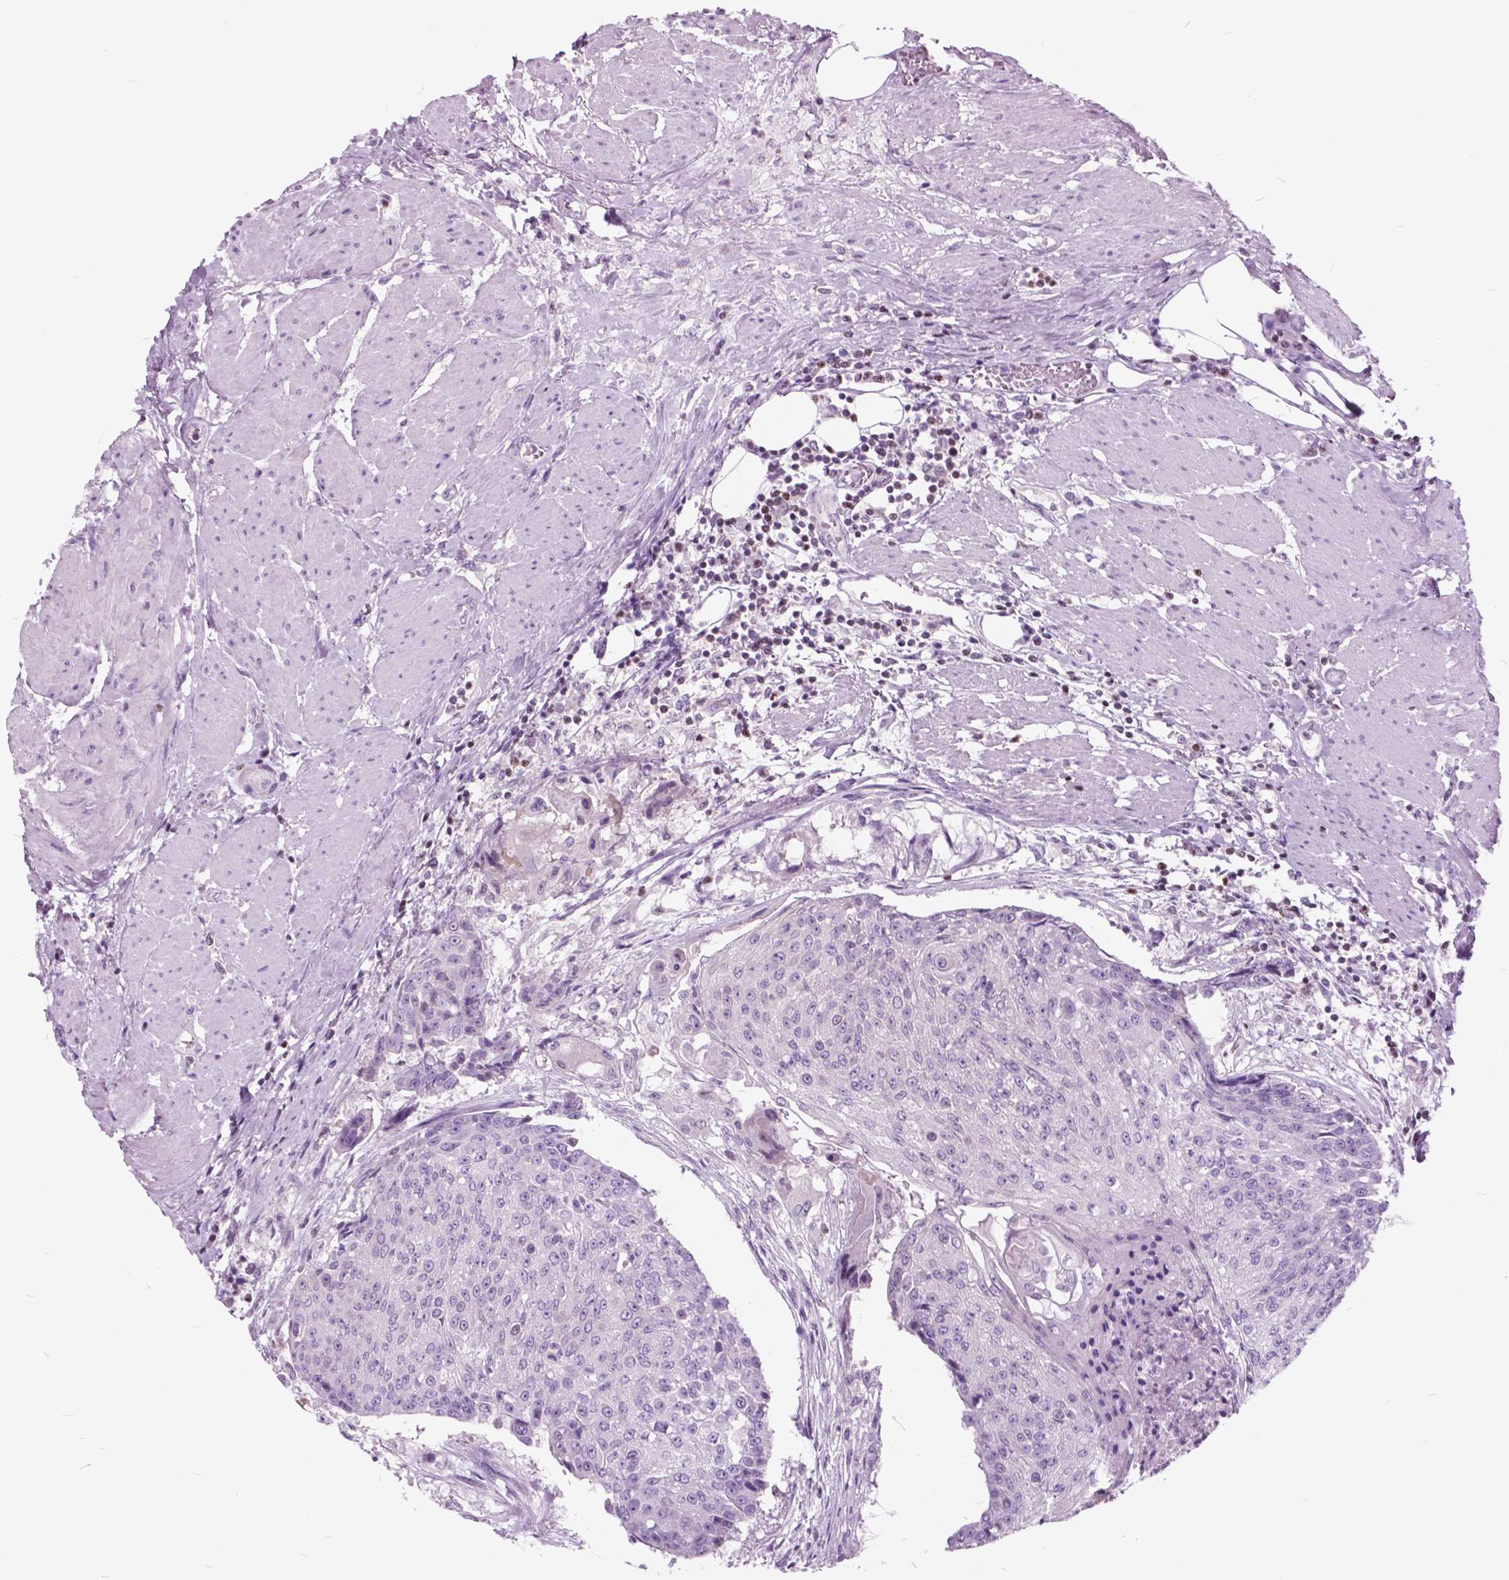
{"staining": {"intensity": "negative", "quantity": "none", "location": "none"}, "tissue": "urothelial cancer", "cell_type": "Tumor cells", "image_type": "cancer", "snomed": [{"axis": "morphology", "description": "Urothelial carcinoma, High grade"}, {"axis": "topography", "description": "Urinary bladder"}], "caption": "Urothelial cancer was stained to show a protein in brown. There is no significant expression in tumor cells. (Stains: DAB (3,3'-diaminobenzidine) IHC with hematoxylin counter stain, Microscopy: brightfield microscopy at high magnification).", "gene": "SP140", "patient": {"sex": "female", "age": 63}}